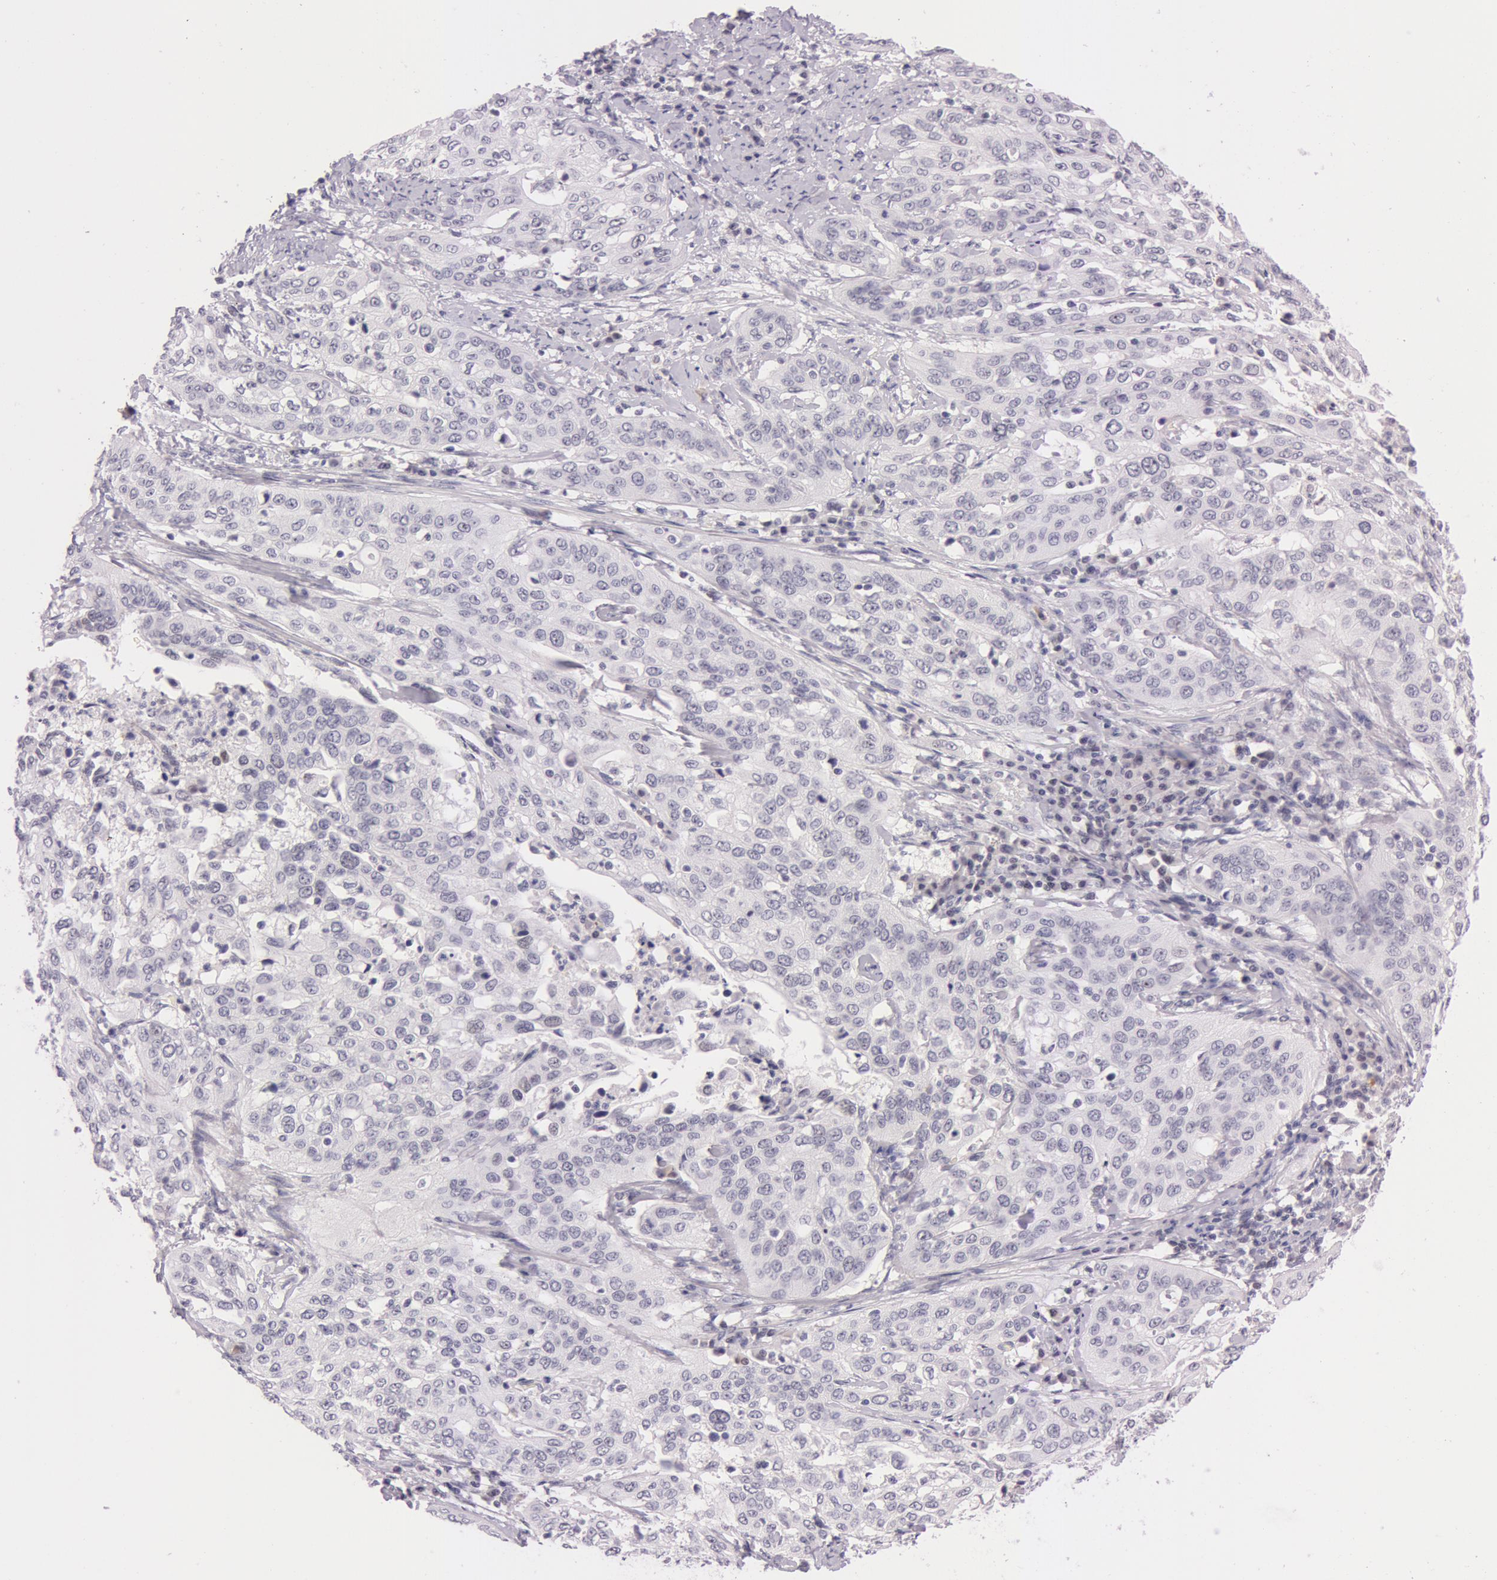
{"staining": {"intensity": "negative", "quantity": "none", "location": "none"}, "tissue": "cervical cancer", "cell_type": "Tumor cells", "image_type": "cancer", "snomed": [{"axis": "morphology", "description": "Squamous cell carcinoma, NOS"}, {"axis": "topography", "description": "Cervix"}], "caption": "Protein analysis of squamous cell carcinoma (cervical) exhibits no significant expression in tumor cells.", "gene": "FBL", "patient": {"sex": "female", "age": 41}}